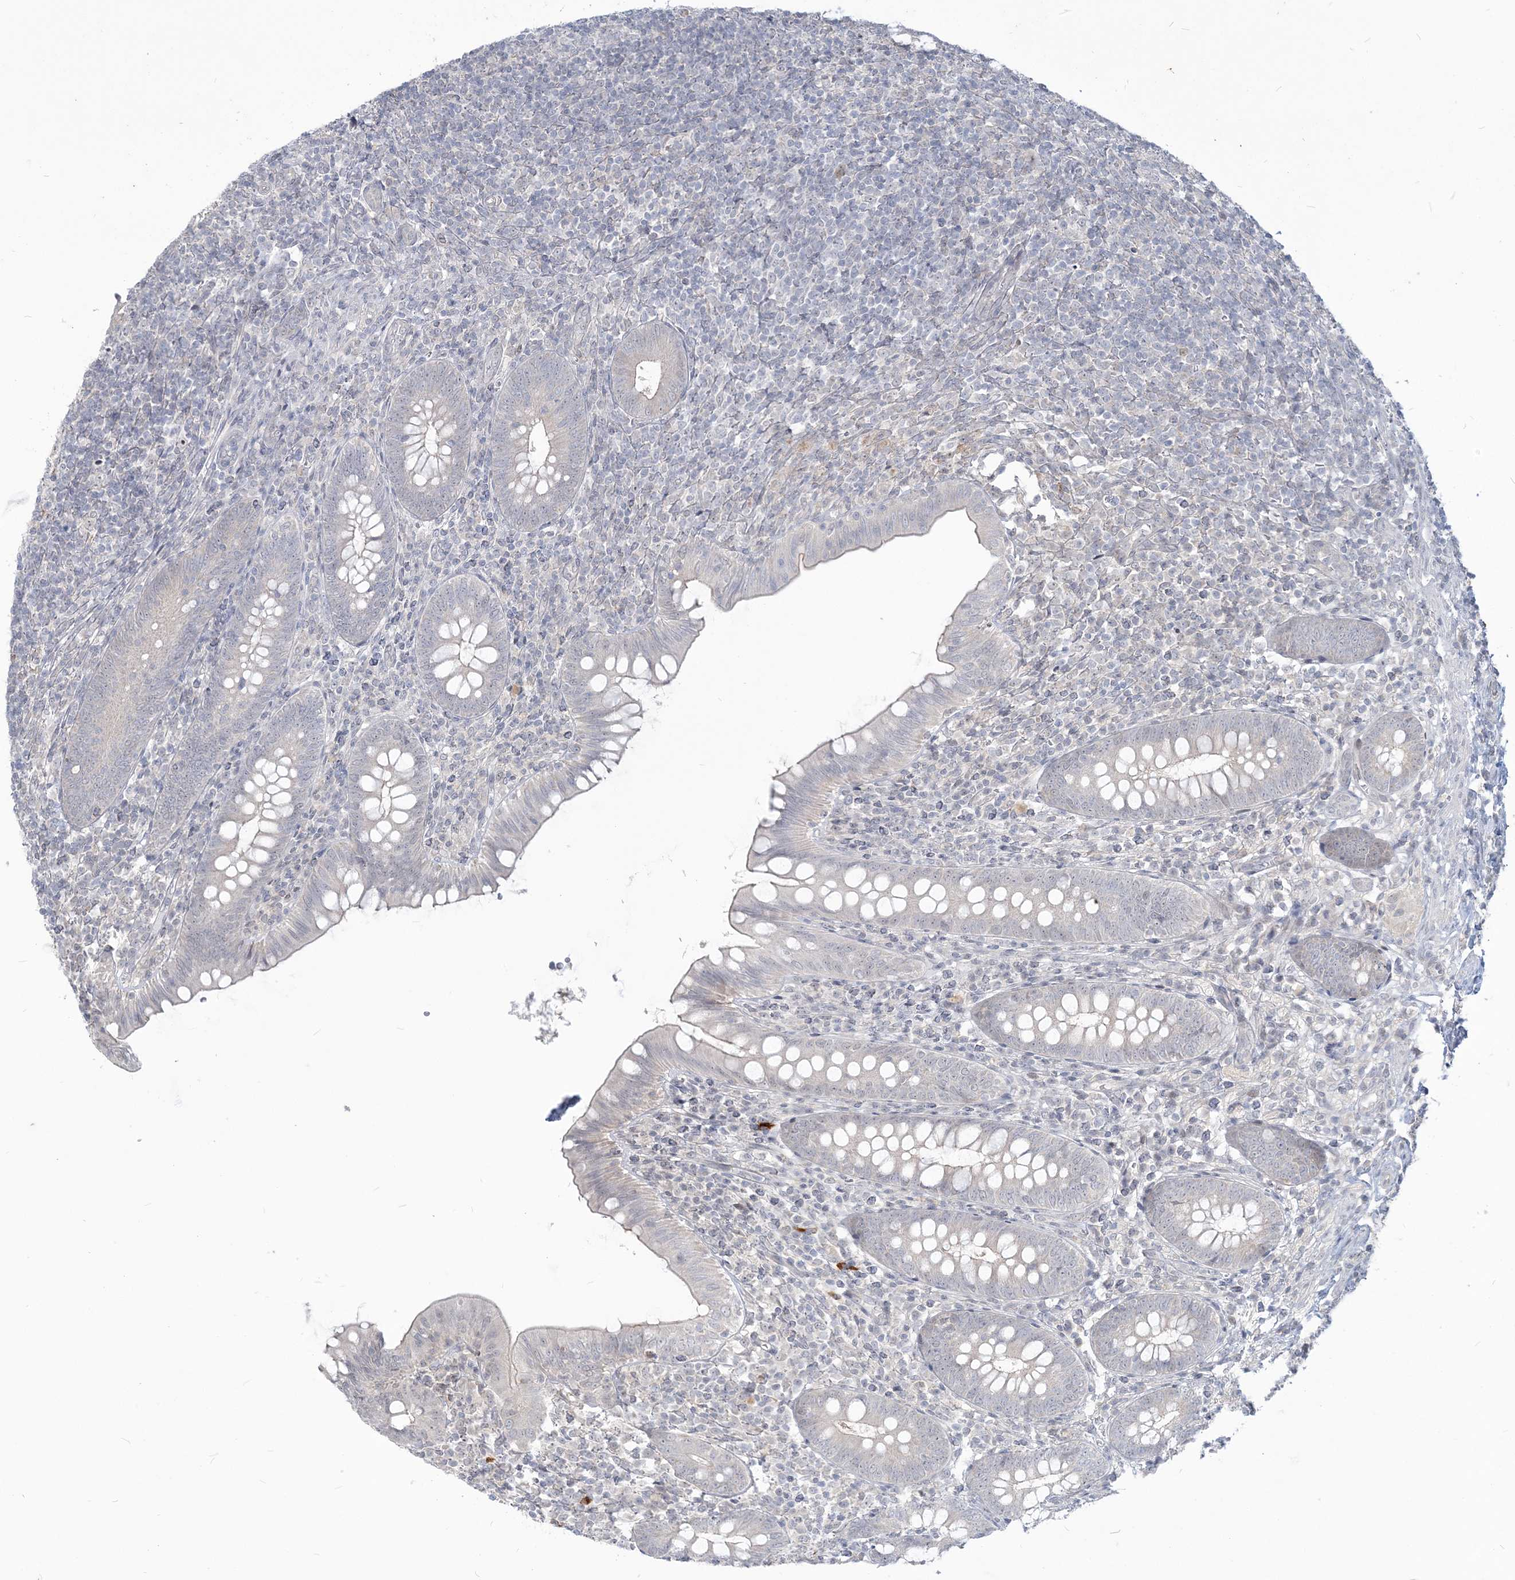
{"staining": {"intensity": "negative", "quantity": "none", "location": "none"}, "tissue": "appendix", "cell_type": "Glandular cells", "image_type": "normal", "snomed": [{"axis": "morphology", "description": "Normal tissue, NOS"}, {"axis": "topography", "description": "Appendix"}], "caption": "The photomicrograph demonstrates no significant positivity in glandular cells of appendix. (DAB (3,3'-diaminobenzidine) immunohistochemistry (IHC) visualized using brightfield microscopy, high magnification).", "gene": "SDAD1", "patient": {"sex": "male", "age": 14}}